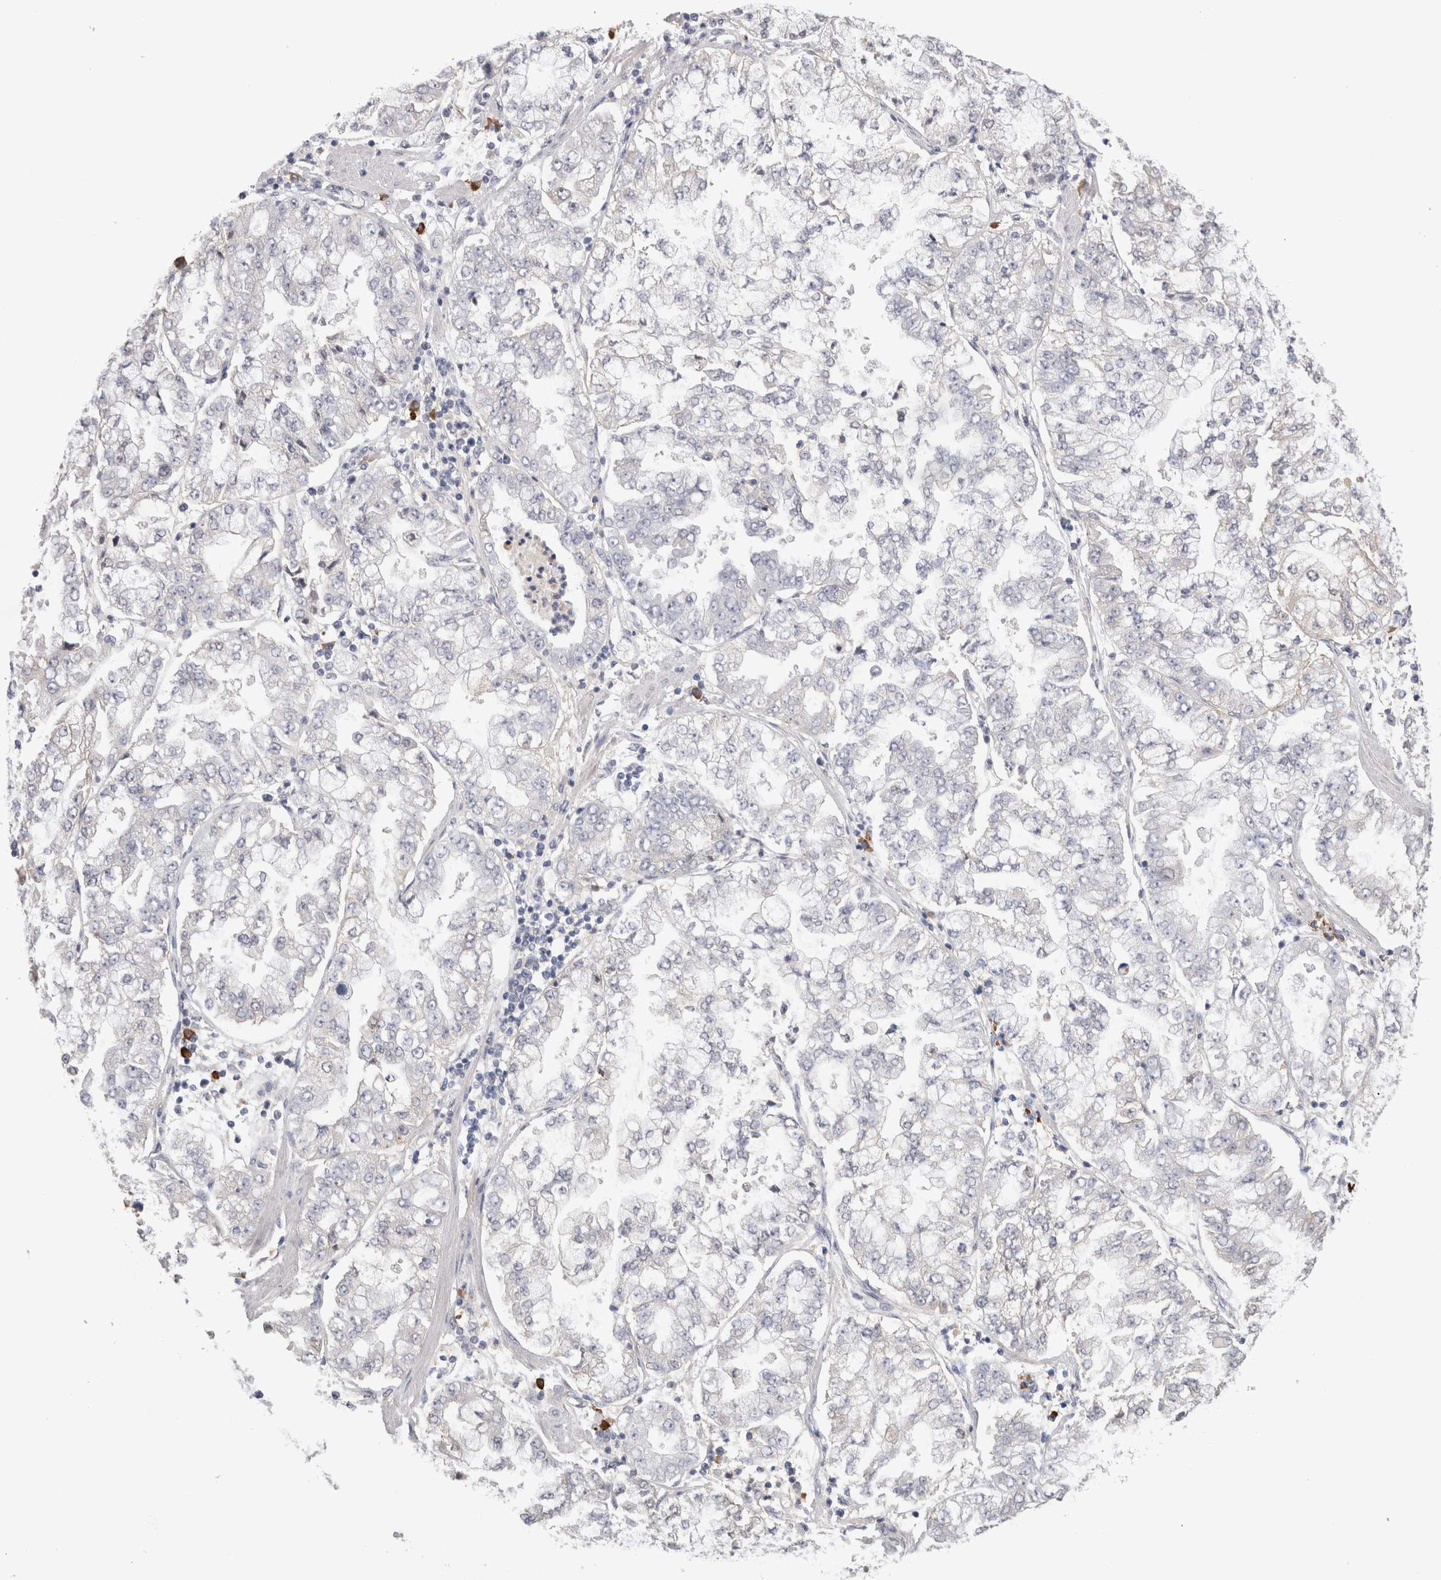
{"staining": {"intensity": "negative", "quantity": "none", "location": "none"}, "tissue": "stomach cancer", "cell_type": "Tumor cells", "image_type": "cancer", "snomed": [{"axis": "morphology", "description": "Adenocarcinoma, NOS"}, {"axis": "topography", "description": "Stomach"}], "caption": "Immunohistochemistry (IHC) micrograph of stomach cancer stained for a protein (brown), which reveals no staining in tumor cells. (DAB IHC with hematoxylin counter stain).", "gene": "PPP3CC", "patient": {"sex": "male", "age": 76}}